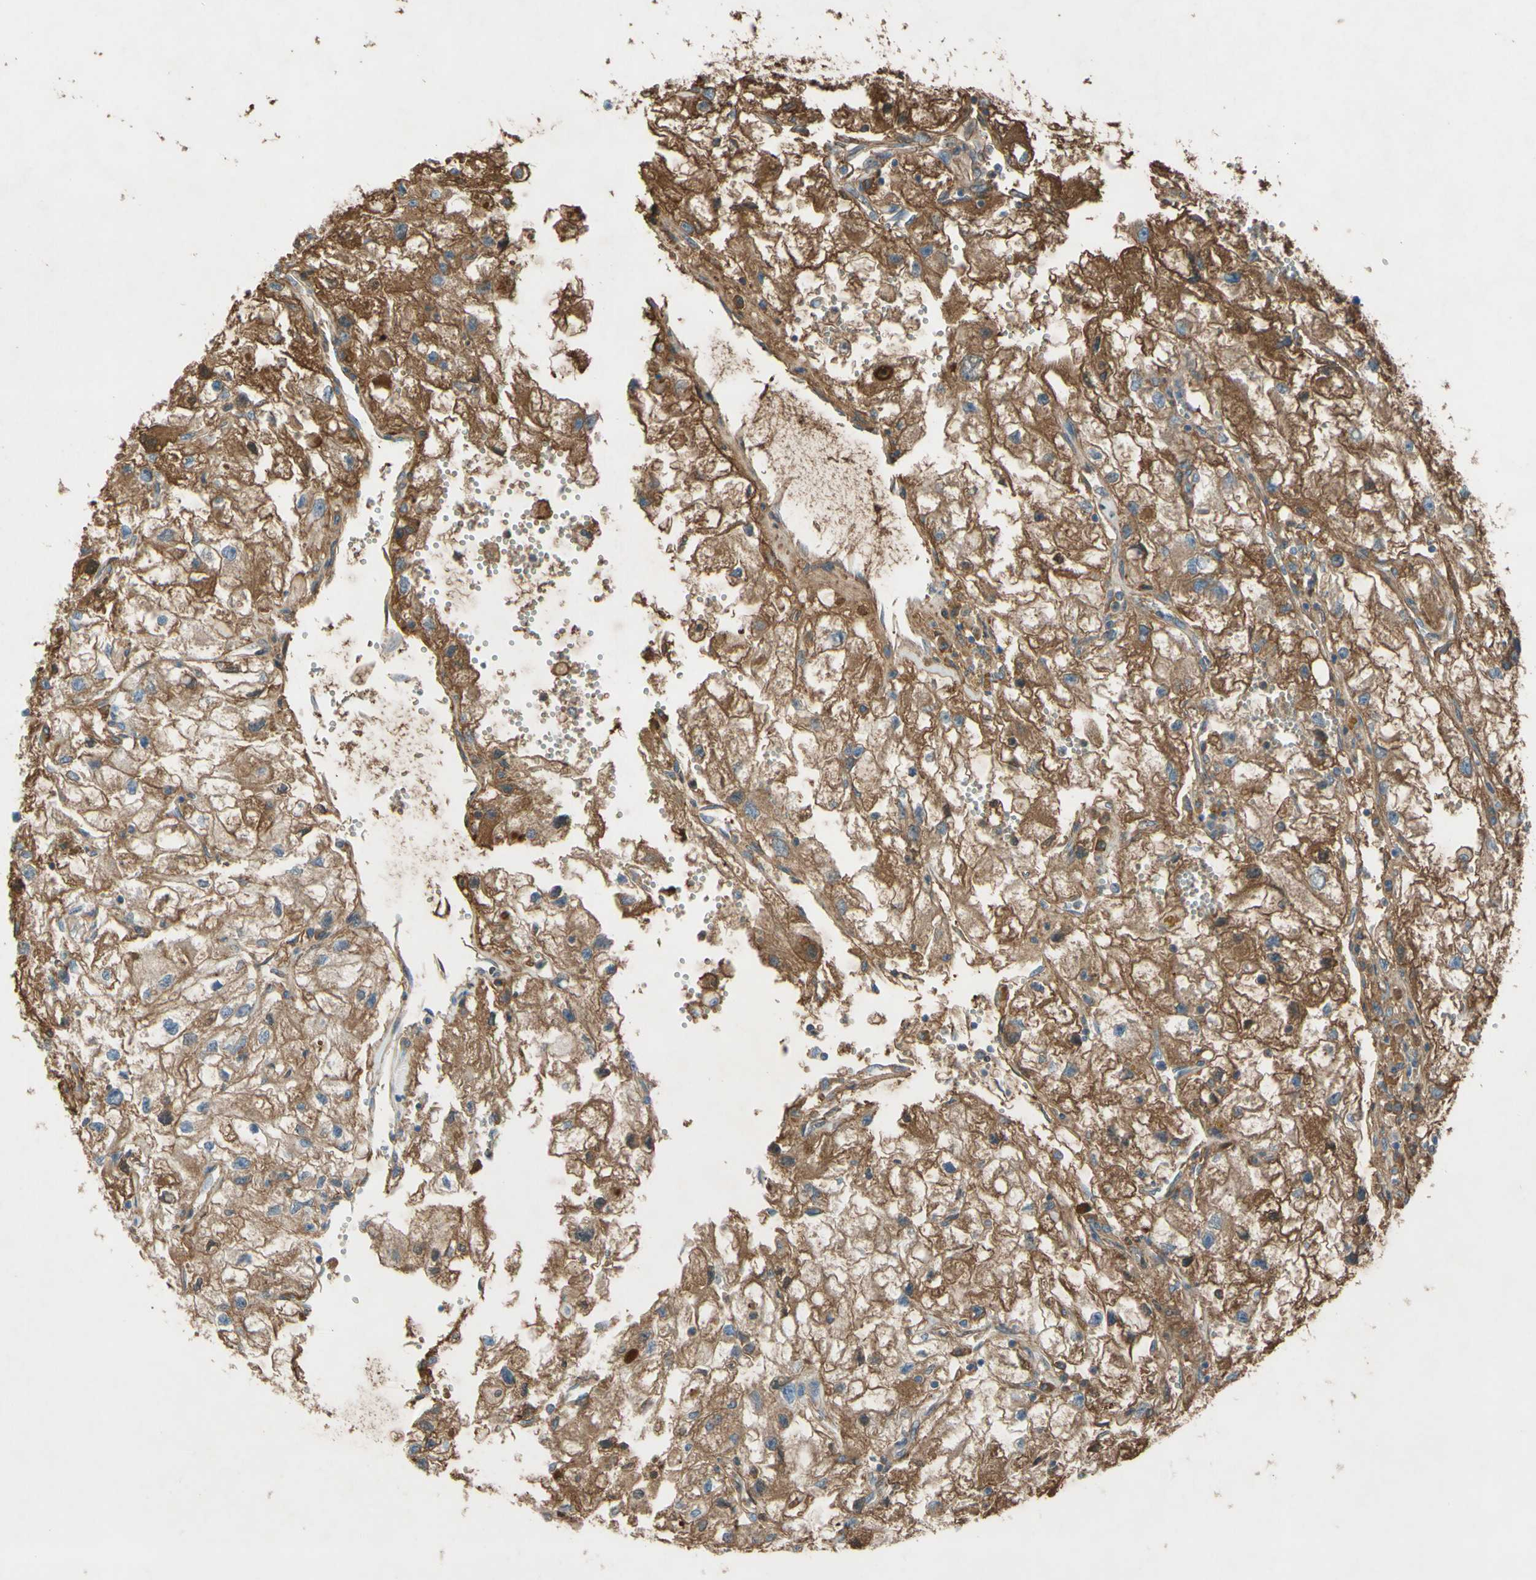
{"staining": {"intensity": "moderate", "quantity": ">75%", "location": "cytoplasmic/membranous"}, "tissue": "renal cancer", "cell_type": "Tumor cells", "image_type": "cancer", "snomed": [{"axis": "morphology", "description": "Adenocarcinoma, NOS"}, {"axis": "topography", "description": "Kidney"}], "caption": "An immunohistochemistry (IHC) photomicrograph of tumor tissue is shown. Protein staining in brown labels moderate cytoplasmic/membranous positivity in renal adenocarcinoma within tumor cells. (DAB = brown stain, brightfield microscopy at high magnification).", "gene": "TIMP2", "patient": {"sex": "female", "age": 70}}